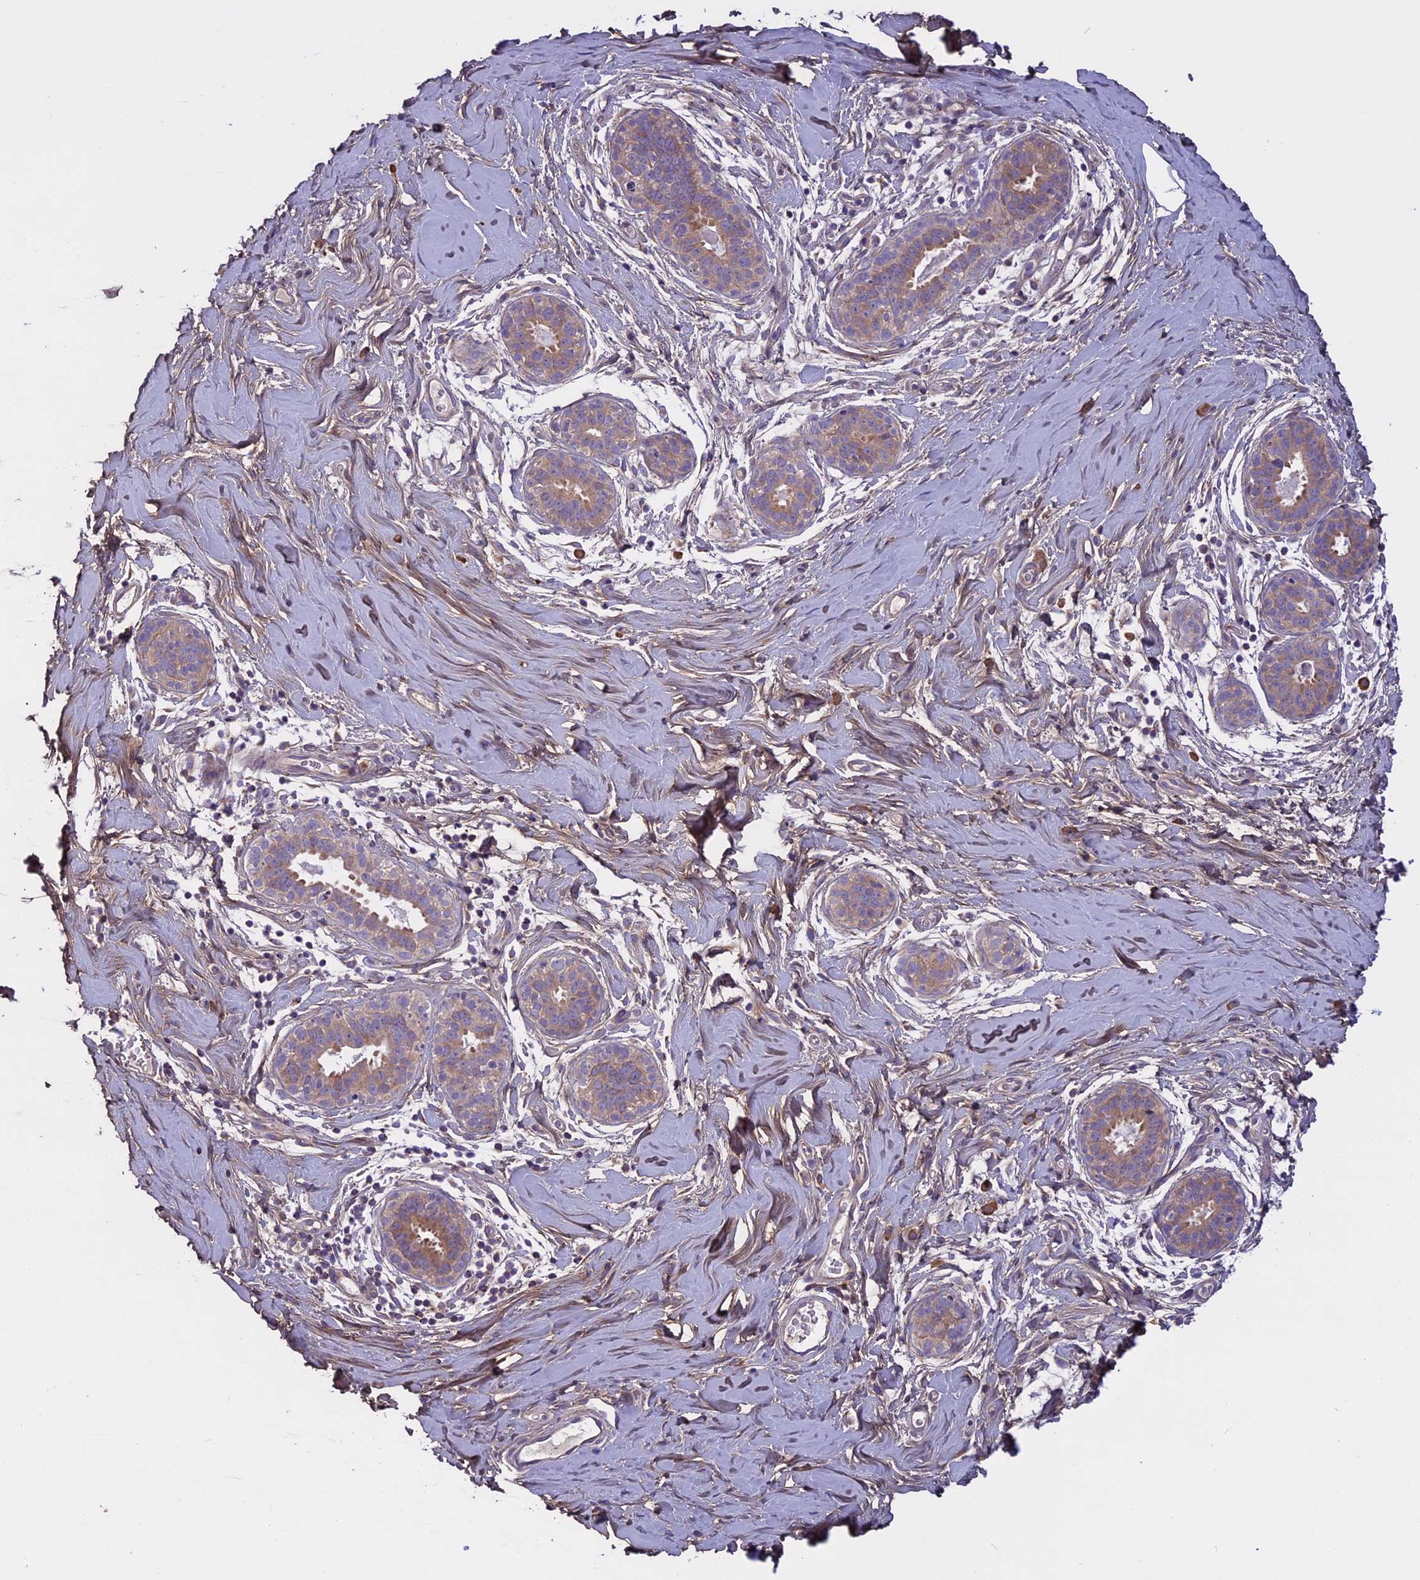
{"staining": {"intensity": "negative", "quantity": "none", "location": "none"}, "tissue": "adipose tissue", "cell_type": "Adipocytes", "image_type": "normal", "snomed": [{"axis": "morphology", "description": "Normal tissue, NOS"}, {"axis": "topography", "description": "Breast"}], "caption": "Human adipose tissue stained for a protein using immunohistochemistry reveals no positivity in adipocytes.", "gene": "DCTN5", "patient": {"sex": "female", "age": 26}}